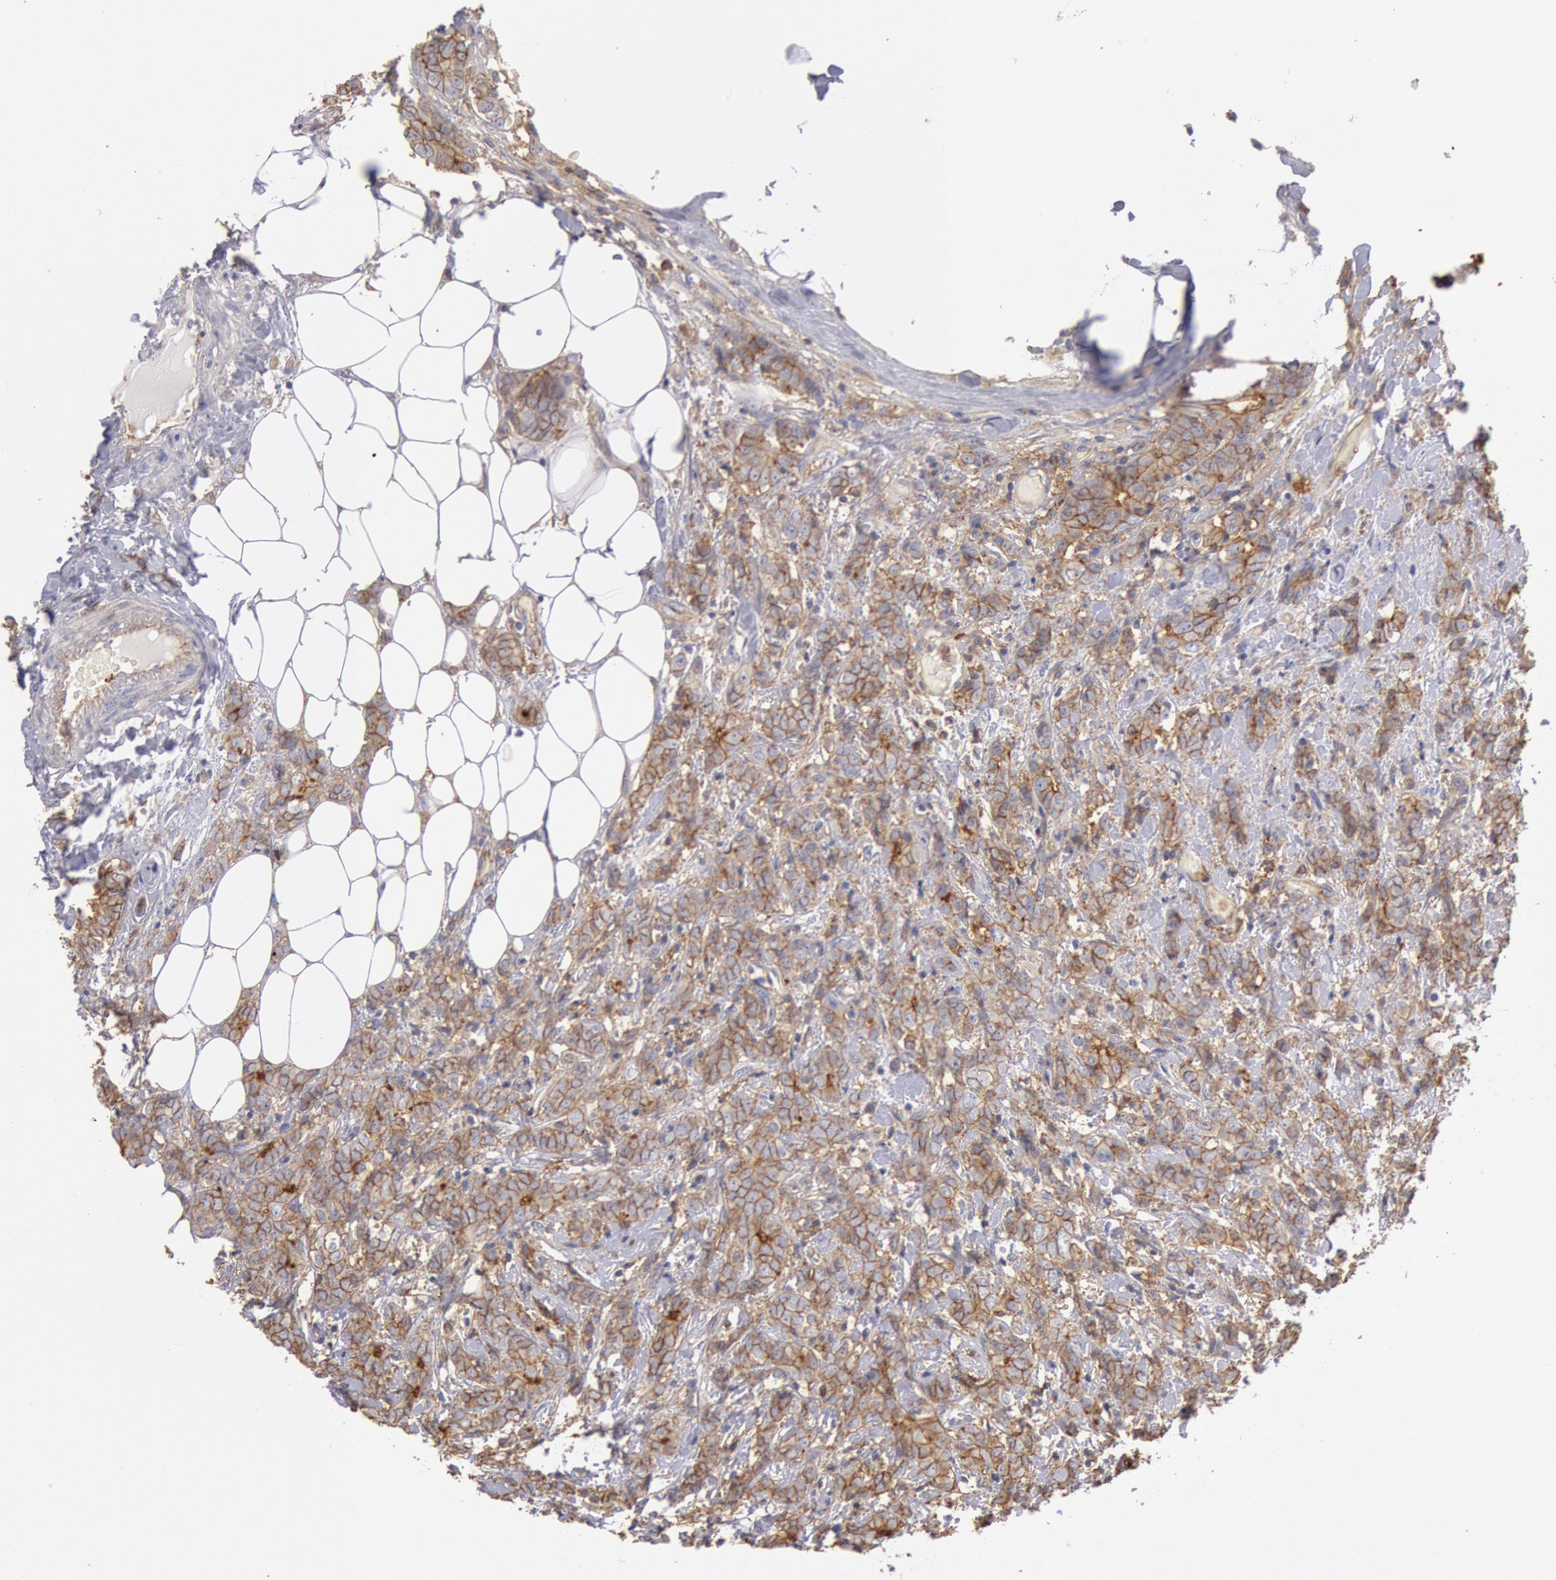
{"staining": {"intensity": "moderate", "quantity": ">75%", "location": "cytoplasmic/membranous"}, "tissue": "breast cancer", "cell_type": "Tumor cells", "image_type": "cancer", "snomed": [{"axis": "morphology", "description": "Duct carcinoma"}, {"axis": "topography", "description": "Breast"}], "caption": "DAB immunohistochemical staining of human breast cancer (infiltrating ductal carcinoma) exhibits moderate cytoplasmic/membranous protein staining in approximately >75% of tumor cells.", "gene": "SNAP23", "patient": {"sex": "female", "age": 53}}